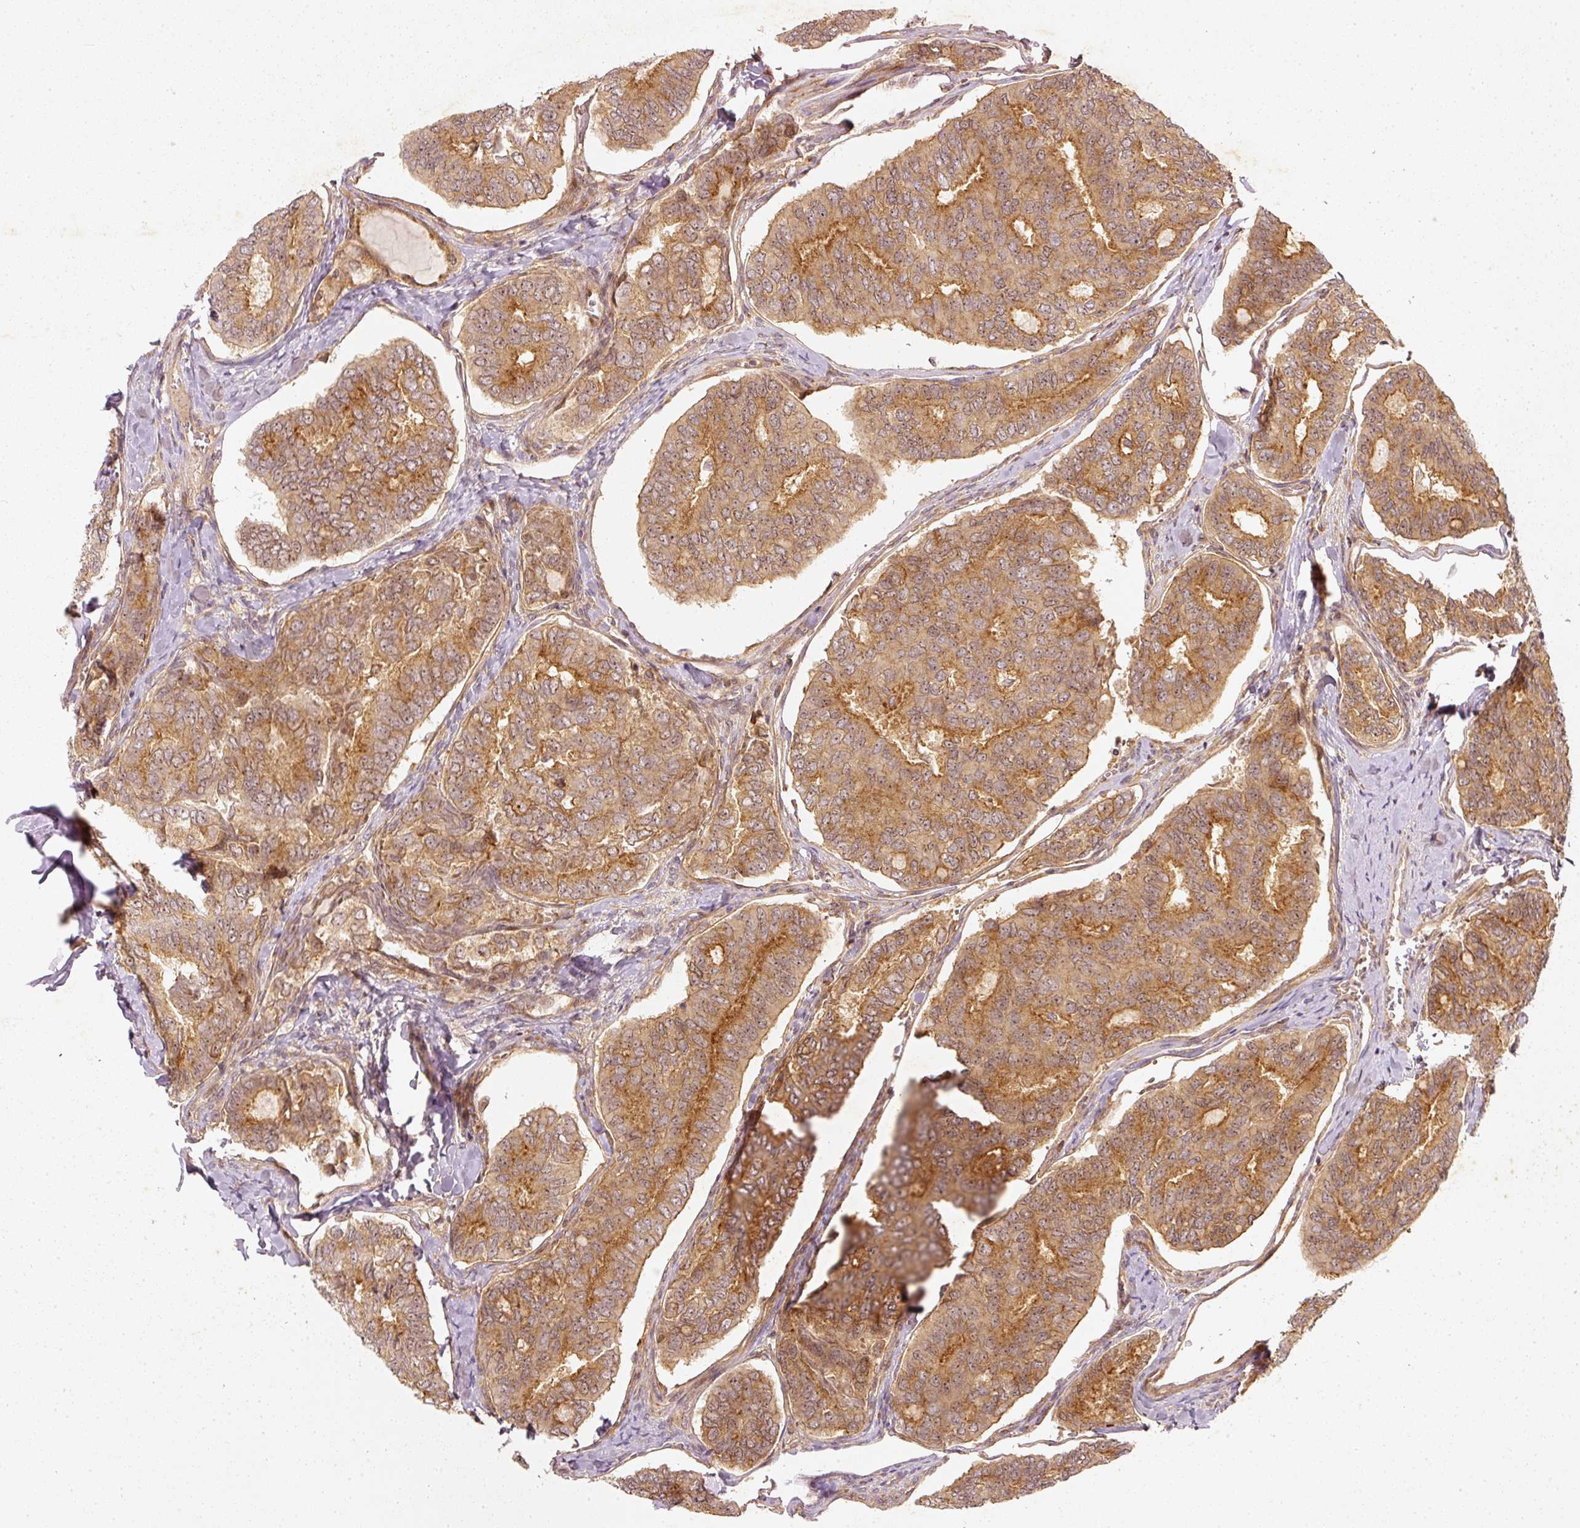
{"staining": {"intensity": "moderate", "quantity": "25%-75%", "location": "cytoplasmic/membranous,nuclear"}, "tissue": "thyroid cancer", "cell_type": "Tumor cells", "image_type": "cancer", "snomed": [{"axis": "morphology", "description": "Papillary adenocarcinoma, NOS"}, {"axis": "topography", "description": "Thyroid gland"}], "caption": "An image showing moderate cytoplasmic/membranous and nuclear expression in about 25%-75% of tumor cells in thyroid cancer, as visualized by brown immunohistochemical staining.", "gene": "ZNF580", "patient": {"sex": "female", "age": 35}}